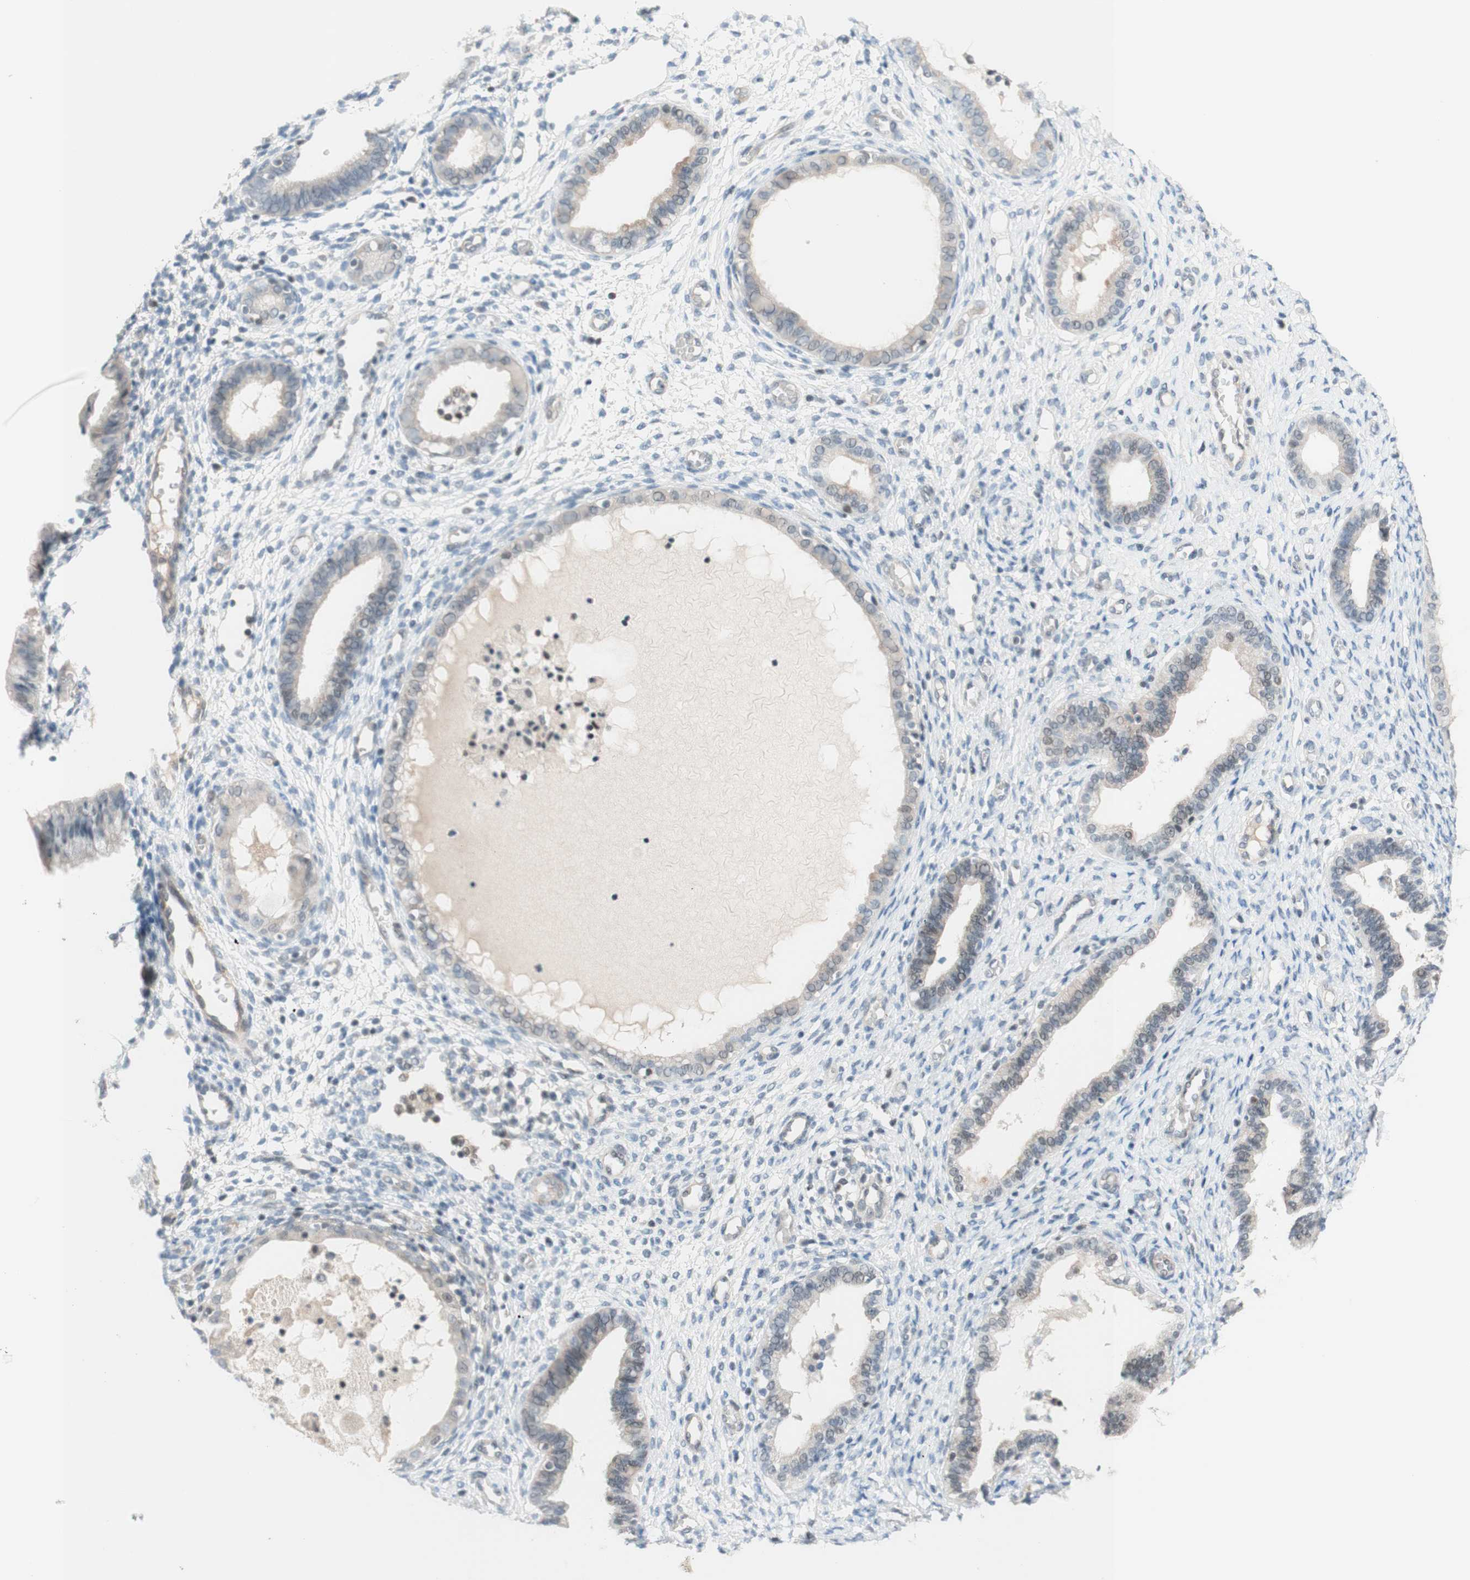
{"staining": {"intensity": "weak", "quantity": "<25%", "location": "cytoplasmic/membranous"}, "tissue": "endometrium", "cell_type": "Cells in endometrial stroma", "image_type": "normal", "snomed": [{"axis": "morphology", "description": "Normal tissue, NOS"}, {"axis": "topography", "description": "Endometrium"}], "caption": "There is no significant positivity in cells in endometrial stroma of endometrium. (Stains: DAB IHC with hematoxylin counter stain, Microscopy: brightfield microscopy at high magnification).", "gene": "JPH1", "patient": {"sex": "female", "age": 61}}